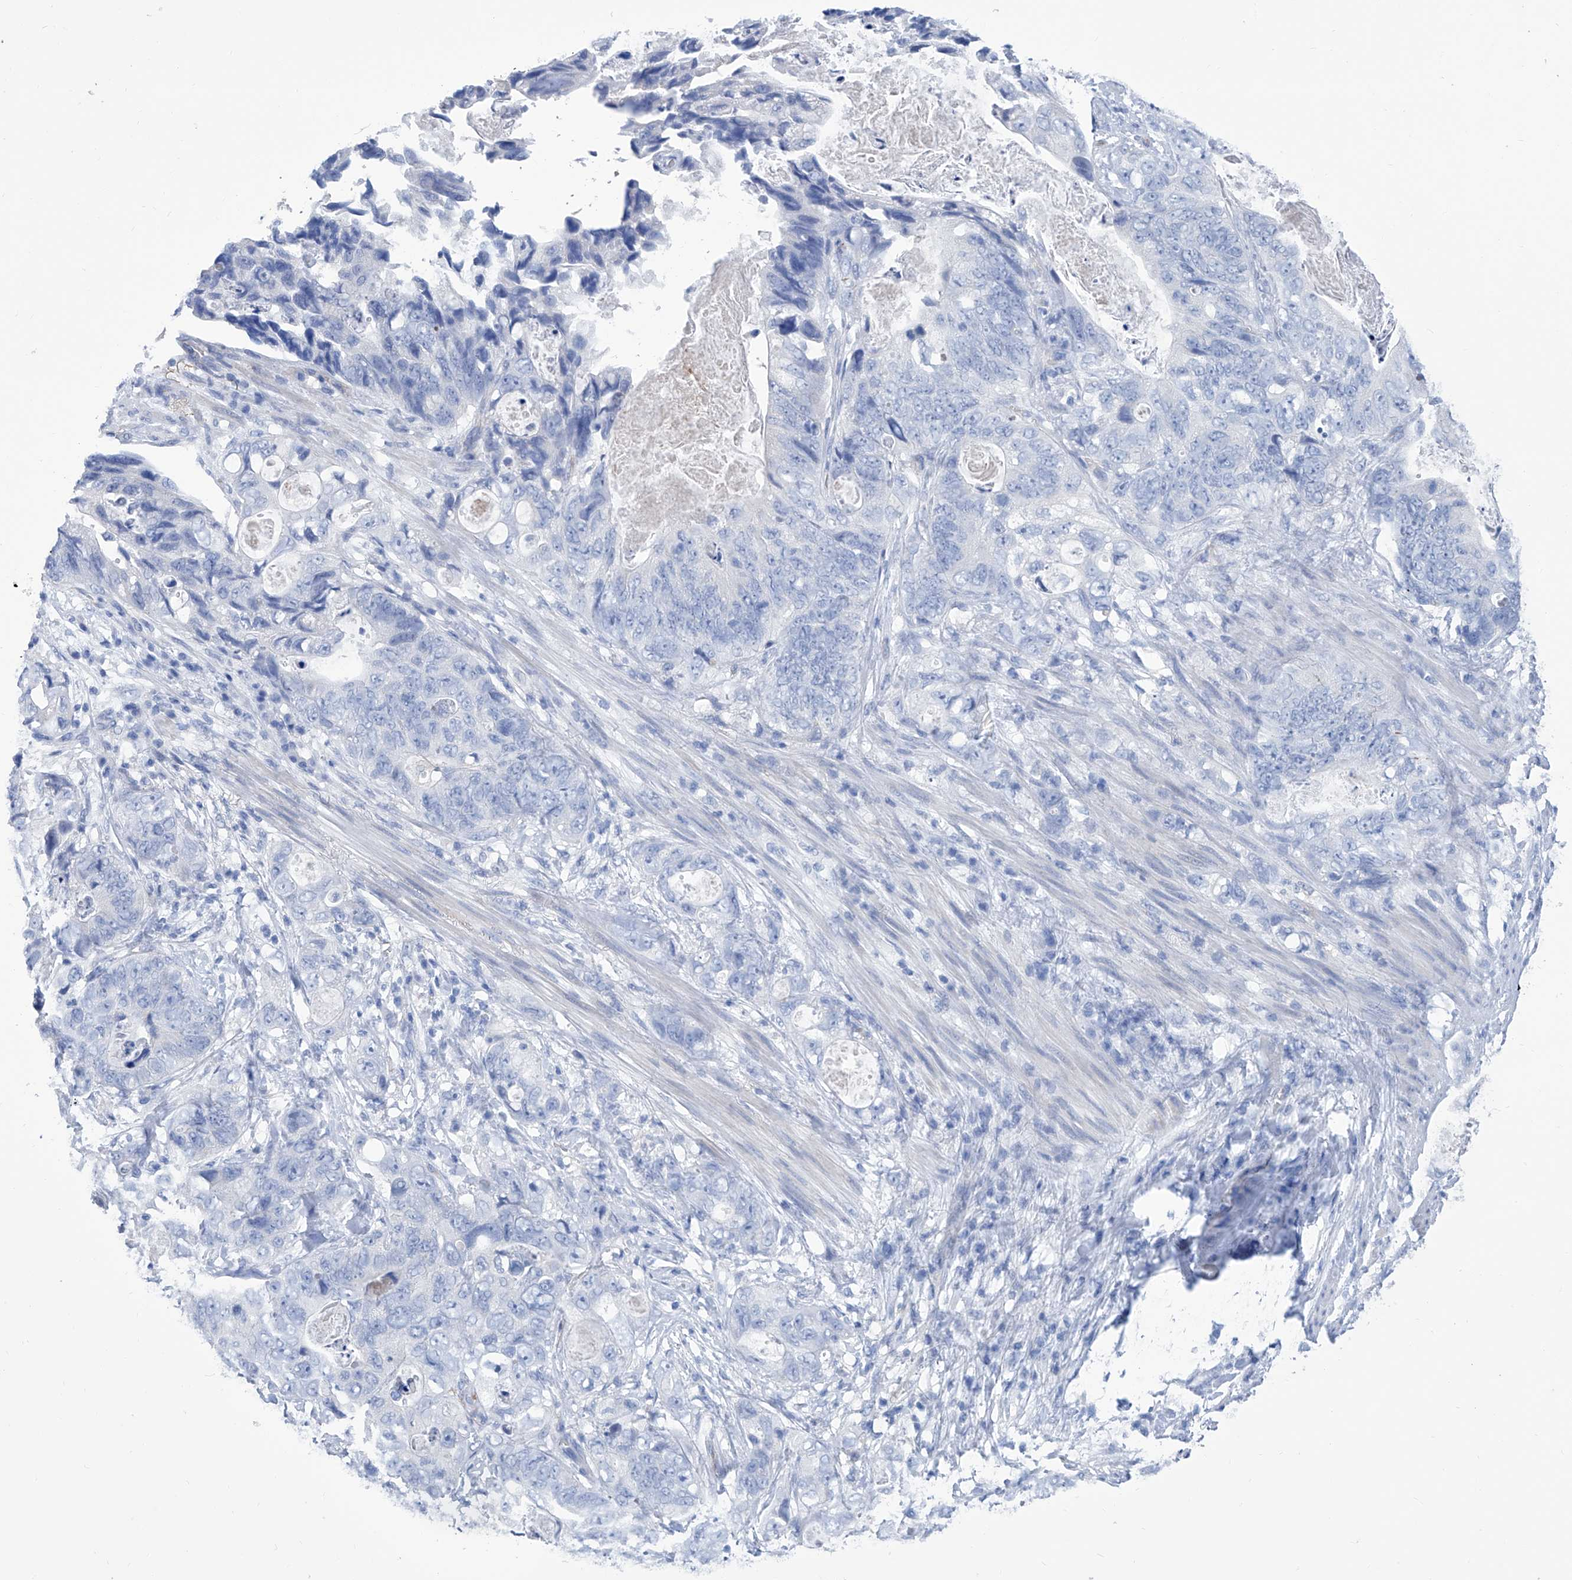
{"staining": {"intensity": "negative", "quantity": "none", "location": "none"}, "tissue": "stomach cancer", "cell_type": "Tumor cells", "image_type": "cancer", "snomed": [{"axis": "morphology", "description": "Normal tissue, NOS"}, {"axis": "morphology", "description": "Adenocarcinoma, NOS"}, {"axis": "topography", "description": "Stomach"}], "caption": "This is a image of immunohistochemistry (IHC) staining of stomach cancer (adenocarcinoma), which shows no positivity in tumor cells. (DAB (3,3'-diaminobenzidine) immunohistochemistry visualized using brightfield microscopy, high magnification).", "gene": "SMS", "patient": {"sex": "female", "age": 89}}